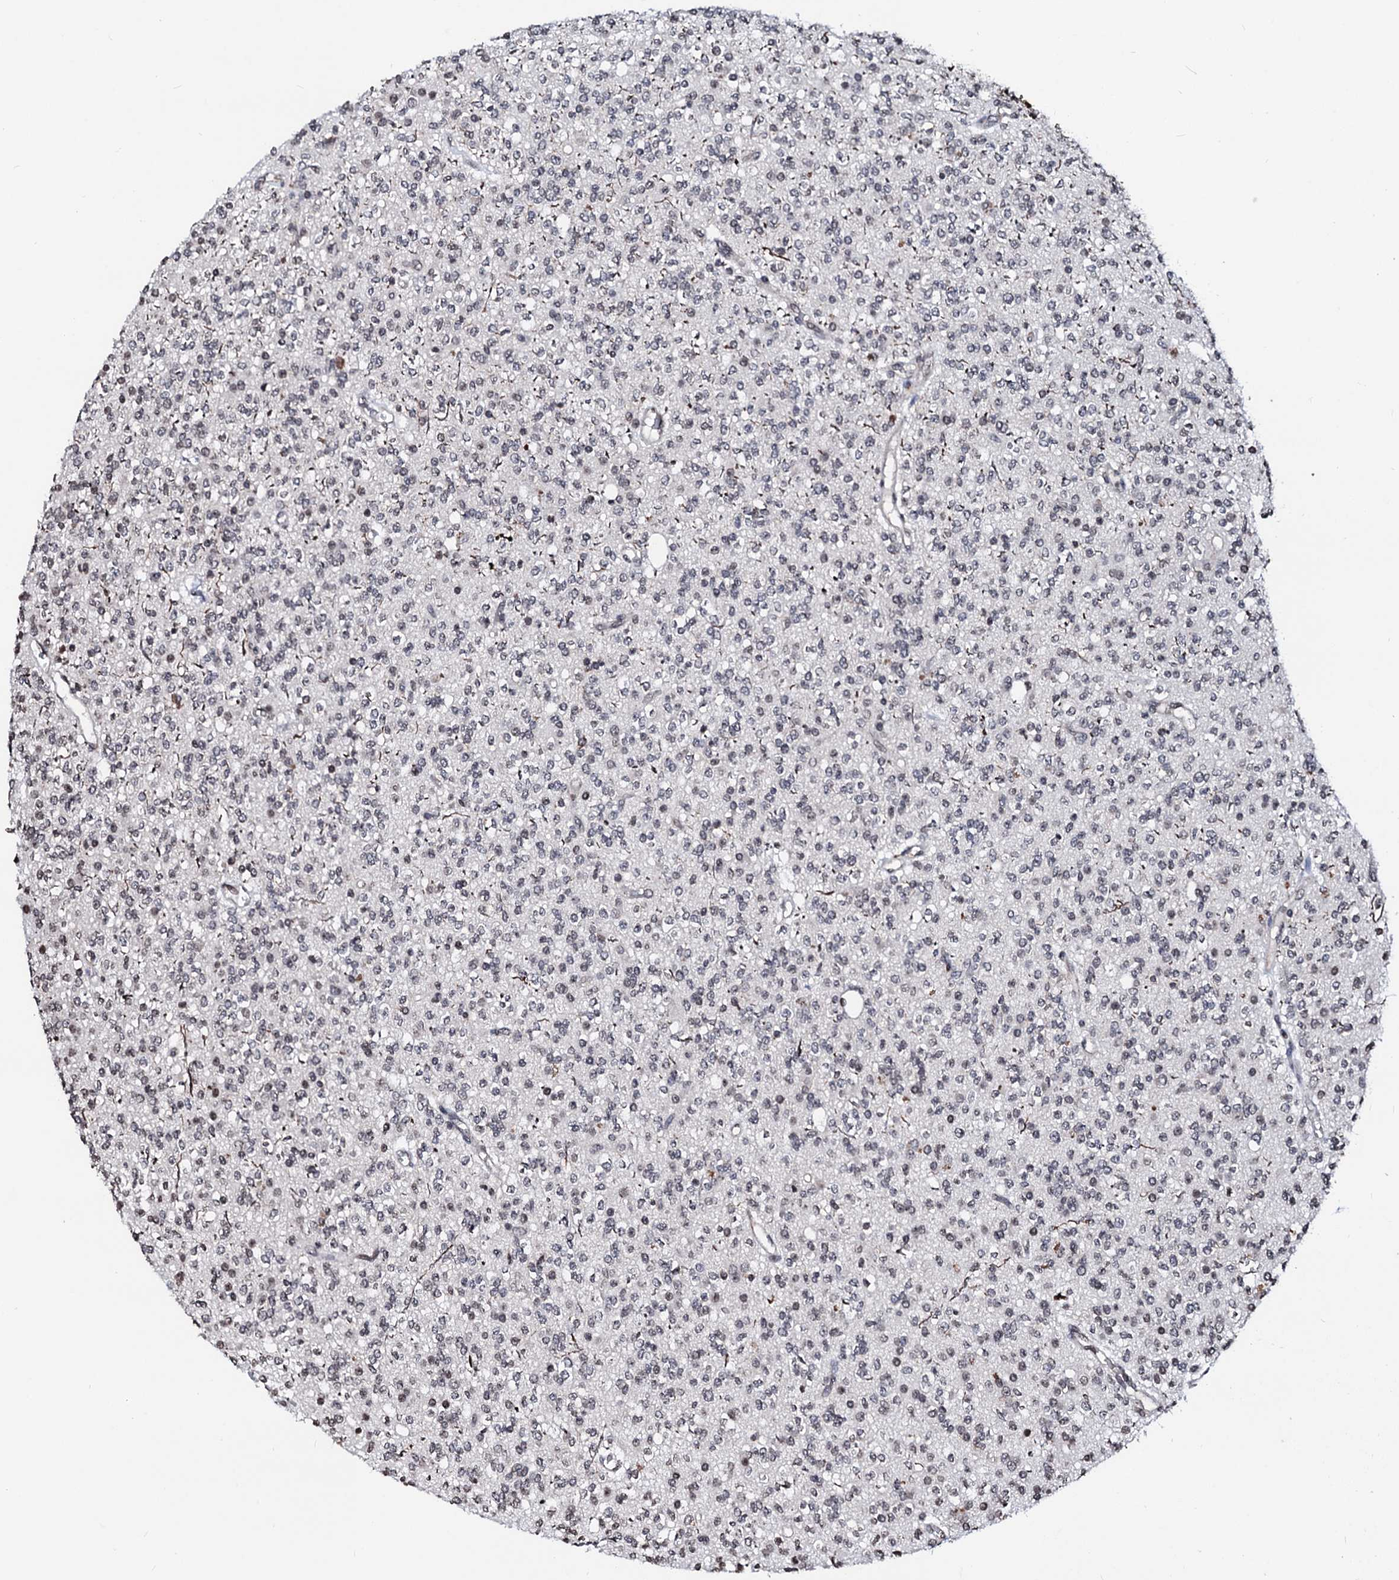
{"staining": {"intensity": "weak", "quantity": "<25%", "location": "nuclear"}, "tissue": "glioma", "cell_type": "Tumor cells", "image_type": "cancer", "snomed": [{"axis": "morphology", "description": "Glioma, malignant, High grade"}, {"axis": "topography", "description": "Brain"}], "caption": "A high-resolution histopathology image shows immunohistochemistry (IHC) staining of glioma, which exhibits no significant expression in tumor cells.", "gene": "LSM11", "patient": {"sex": "male", "age": 34}}